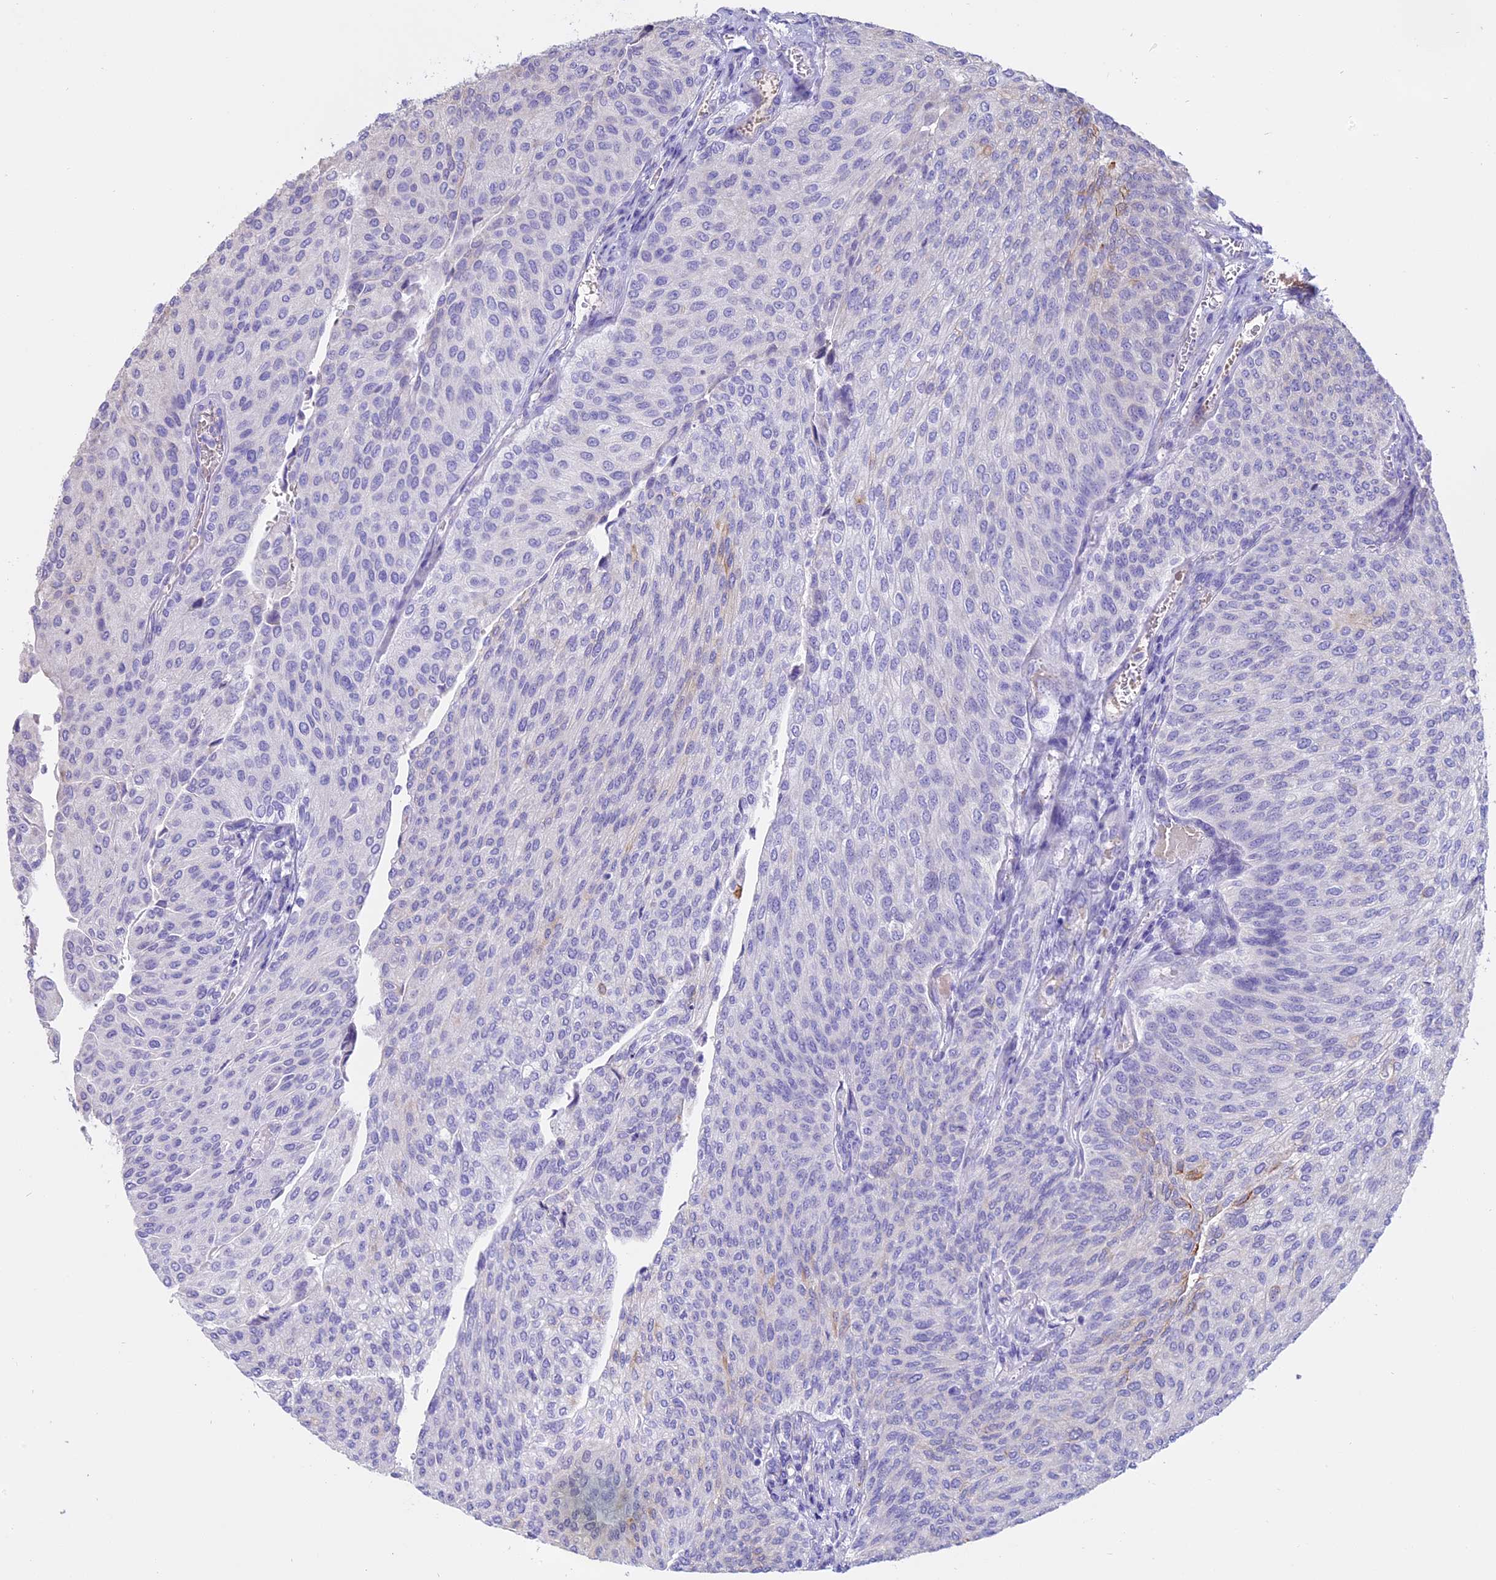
{"staining": {"intensity": "negative", "quantity": "none", "location": "none"}, "tissue": "urothelial cancer", "cell_type": "Tumor cells", "image_type": "cancer", "snomed": [{"axis": "morphology", "description": "Urothelial carcinoma, High grade"}, {"axis": "topography", "description": "Urinary bladder"}], "caption": "DAB (3,3'-diaminobenzidine) immunohistochemical staining of human urothelial carcinoma (high-grade) exhibits no significant positivity in tumor cells. The staining is performed using DAB (3,3'-diaminobenzidine) brown chromogen with nuclei counter-stained in using hematoxylin.", "gene": "WFDC2", "patient": {"sex": "female", "age": 79}}